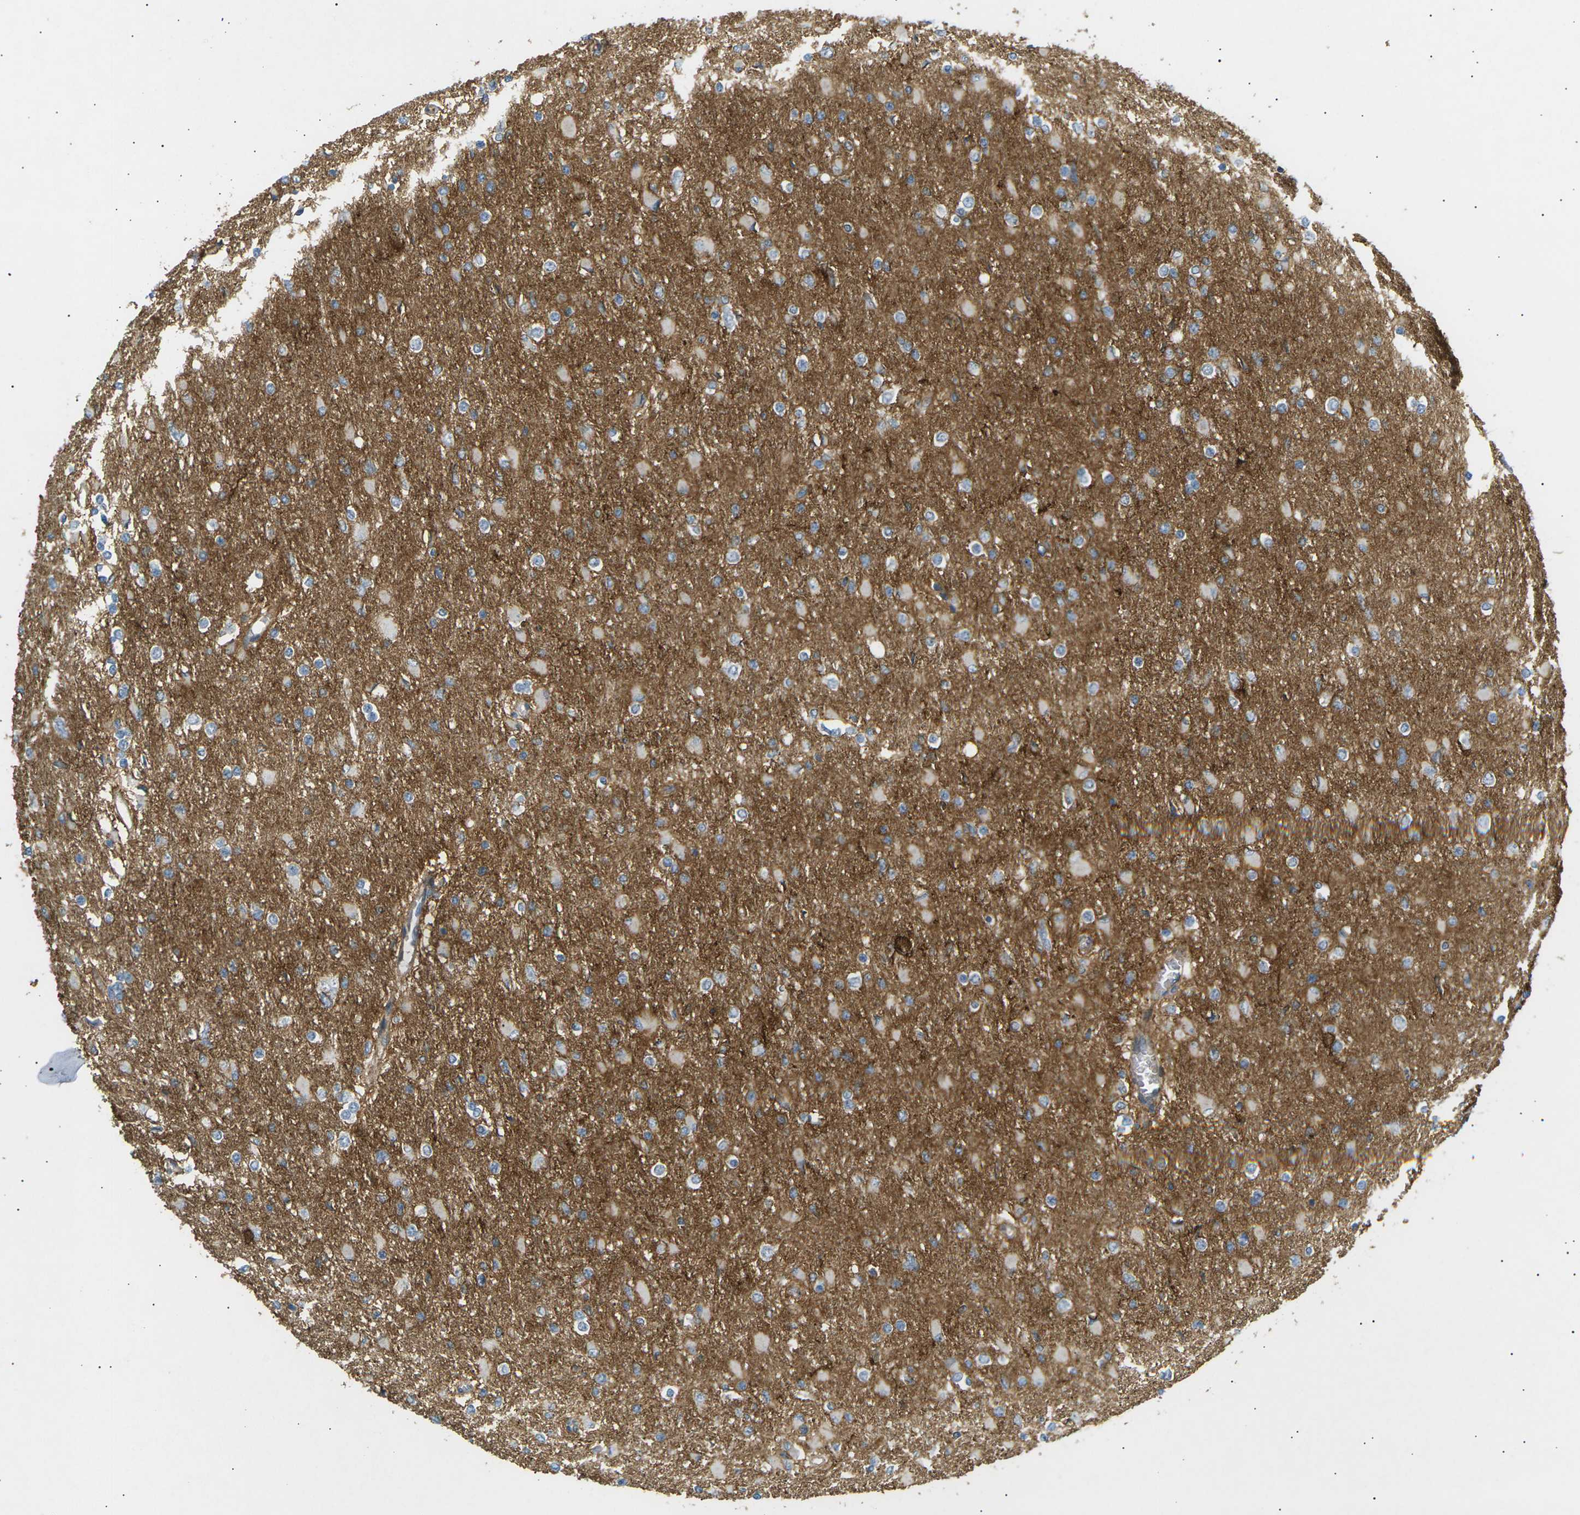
{"staining": {"intensity": "negative", "quantity": "none", "location": "none"}, "tissue": "glioma", "cell_type": "Tumor cells", "image_type": "cancer", "snomed": [{"axis": "morphology", "description": "Glioma, malignant, High grade"}, {"axis": "topography", "description": "Cerebral cortex"}], "caption": "The histopathology image demonstrates no significant positivity in tumor cells of high-grade glioma (malignant).", "gene": "ATP2B4", "patient": {"sex": "female", "age": 36}}